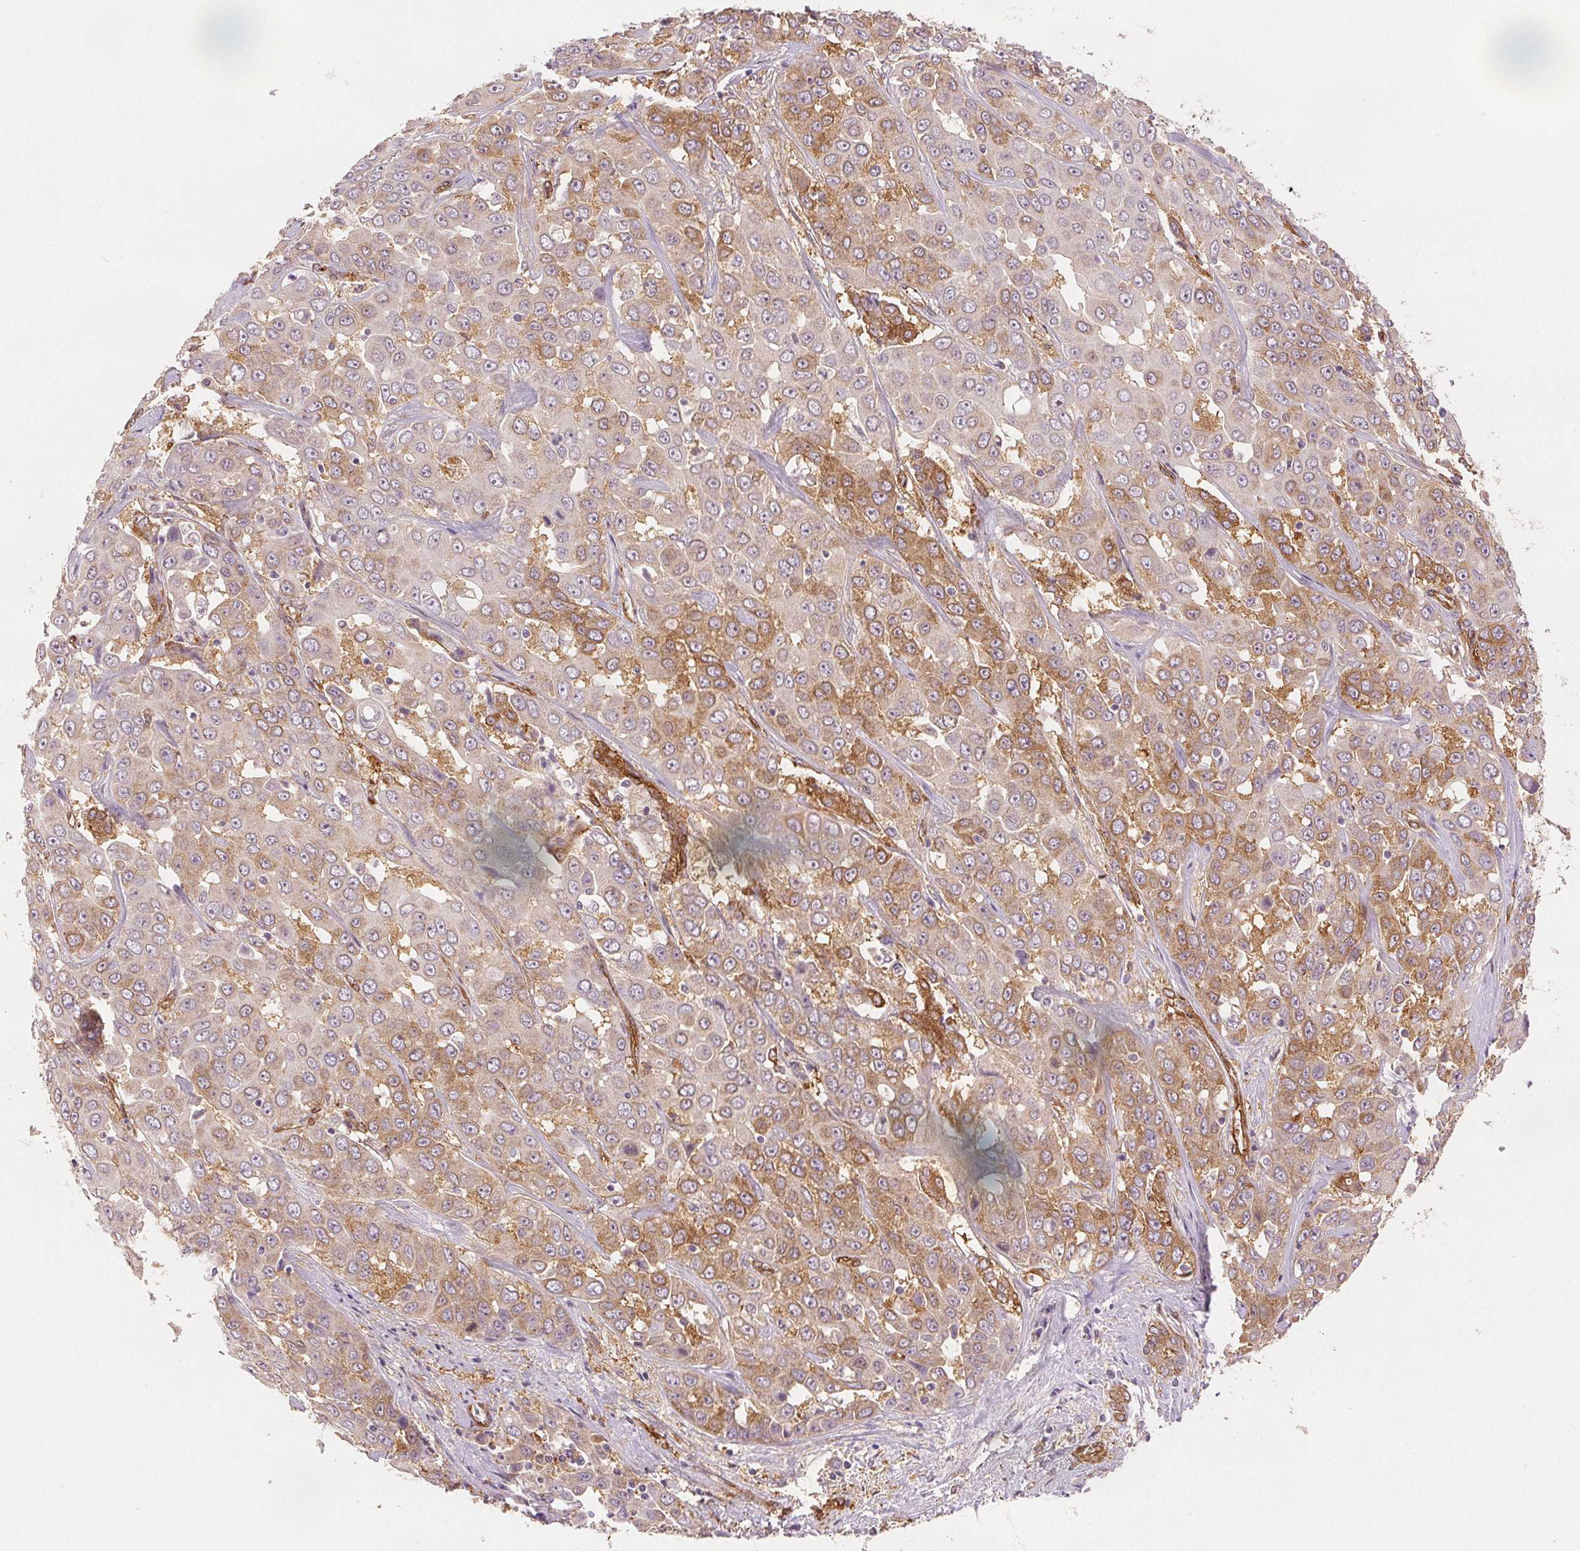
{"staining": {"intensity": "weak", "quantity": "25%-75%", "location": "cytoplasmic/membranous"}, "tissue": "liver cancer", "cell_type": "Tumor cells", "image_type": "cancer", "snomed": [{"axis": "morphology", "description": "Cholangiocarcinoma"}, {"axis": "topography", "description": "Liver"}], "caption": "Cholangiocarcinoma (liver) tissue demonstrates weak cytoplasmic/membranous staining in approximately 25%-75% of tumor cells, visualized by immunohistochemistry.", "gene": "DIAPH2", "patient": {"sex": "female", "age": 52}}